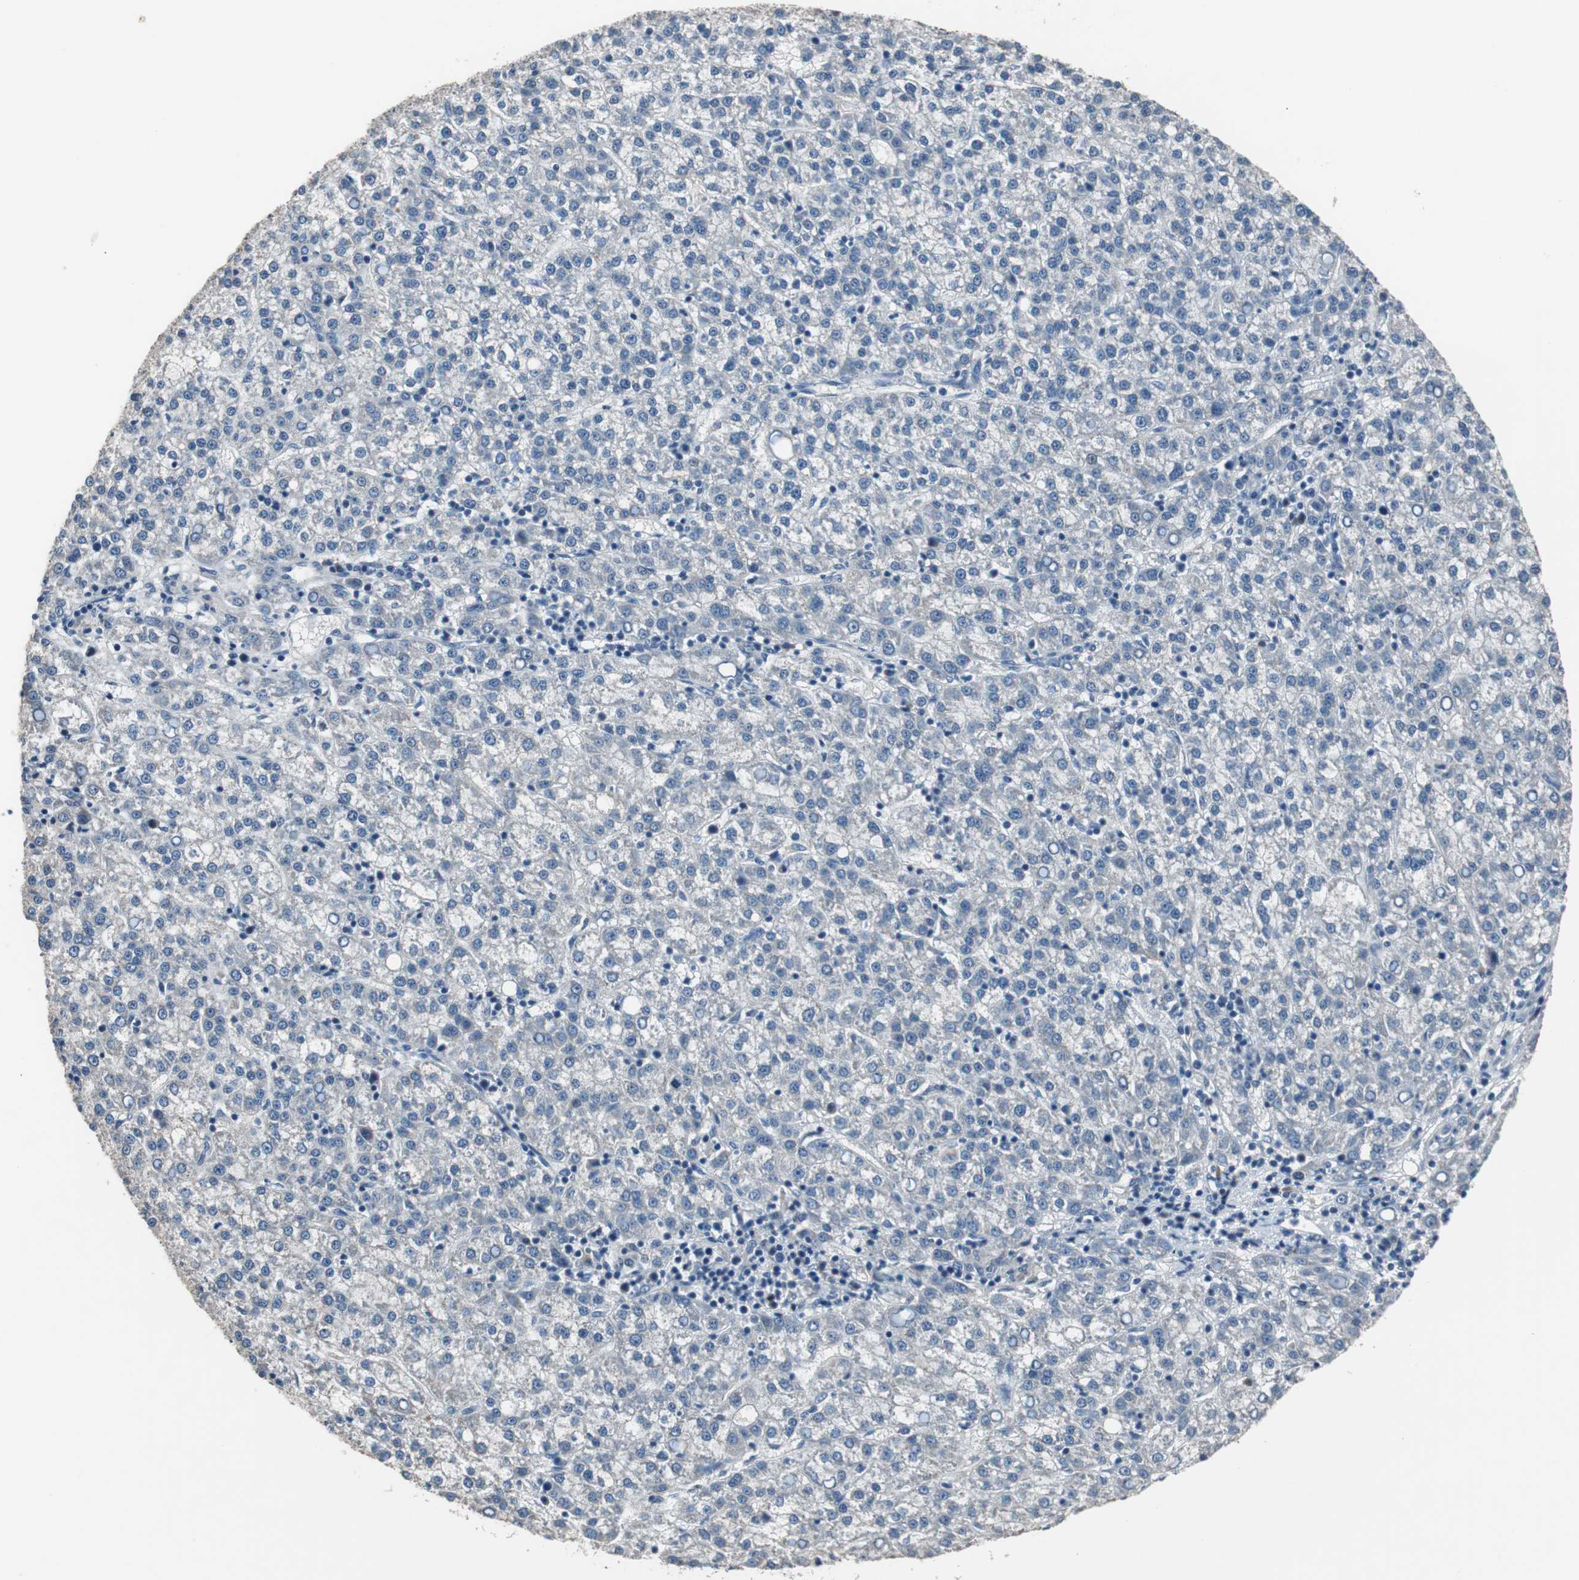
{"staining": {"intensity": "negative", "quantity": "none", "location": "none"}, "tissue": "liver cancer", "cell_type": "Tumor cells", "image_type": "cancer", "snomed": [{"axis": "morphology", "description": "Carcinoma, Hepatocellular, NOS"}, {"axis": "topography", "description": "Liver"}], "caption": "The histopathology image reveals no significant staining in tumor cells of liver cancer (hepatocellular carcinoma).", "gene": "PCYT1B", "patient": {"sex": "female", "age": 58}}